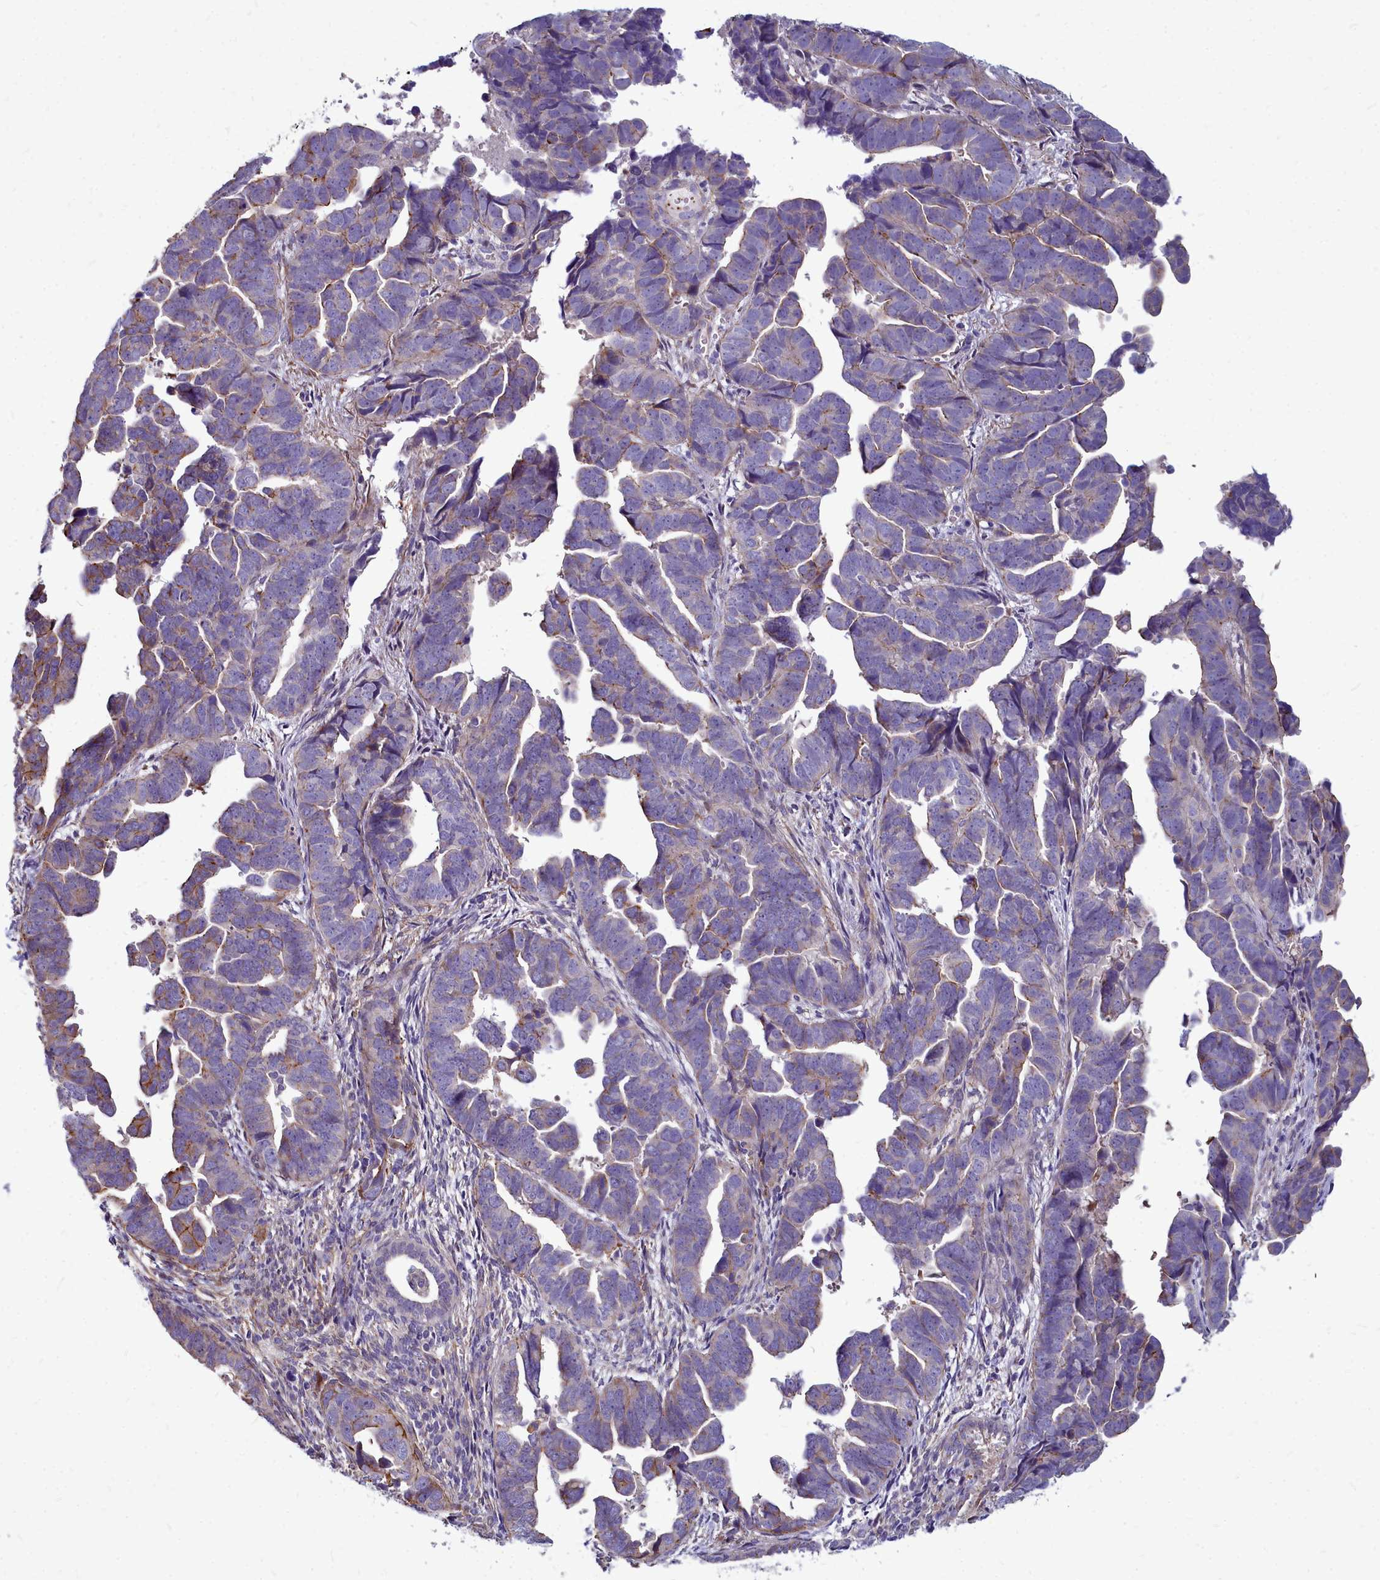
{"staining": {"intensity": "weak", "quantity": "<25%", "location": "cytoplasmic/membranous"}, "tissue": "endometrial cancer", "cell_type": "Tumor cells", "image_type": "cancer", "snomed": [{"axis": "morphology", "description": "Adenocarcinoma, NOS"}, {"axis": "topography", "description": "Endometrium"}], "caption": "IHC histopathology image of human adenocarcinoma (endometrial) stained for a protein (brown), which demonstrates no staining in tumor cells.", "gene": "TTC5", "patient": {"sex": "female", "age": 75}}